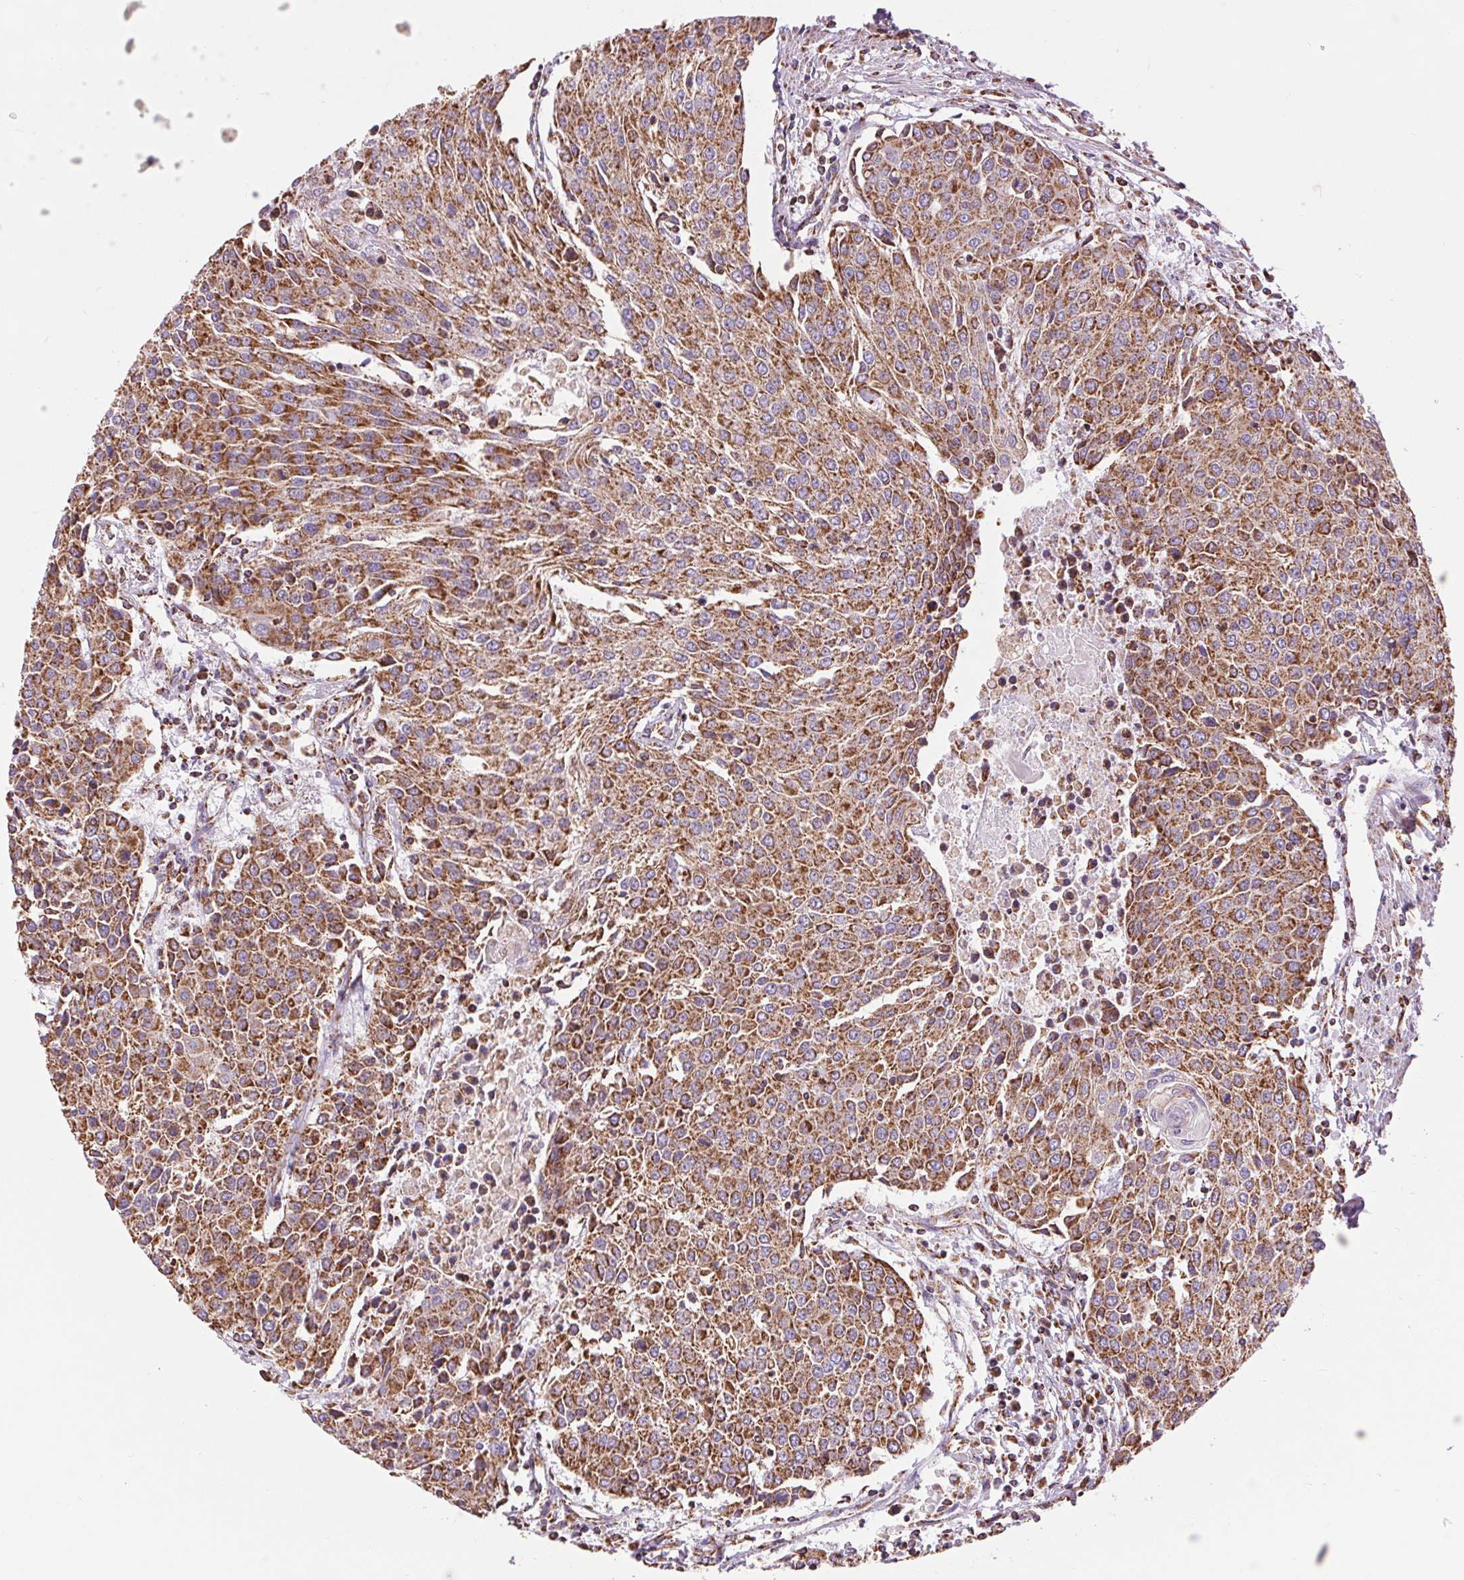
{"staining": {"intensity": "strong", "quantity": ">75%", "location": "cytoplasmic/membranous"}, "tissue": "urothelial cancer", "cell_type": "Tumor cells", "image_type": "cancer", "snomed": [{"axis": "morphology", "description": "Urothelial carcinoma, High grade"}, {"axis": "topography", "description": "Urinary bladder"}], "caption": "A high amount of strong cytoplasmic/membranous staining is seen in about >75% of tumor cells in urothelial carcinoma (high-grade) tissue.", "gene": "ATP5PB", "patient": {"sex": "female", "age": 85}}